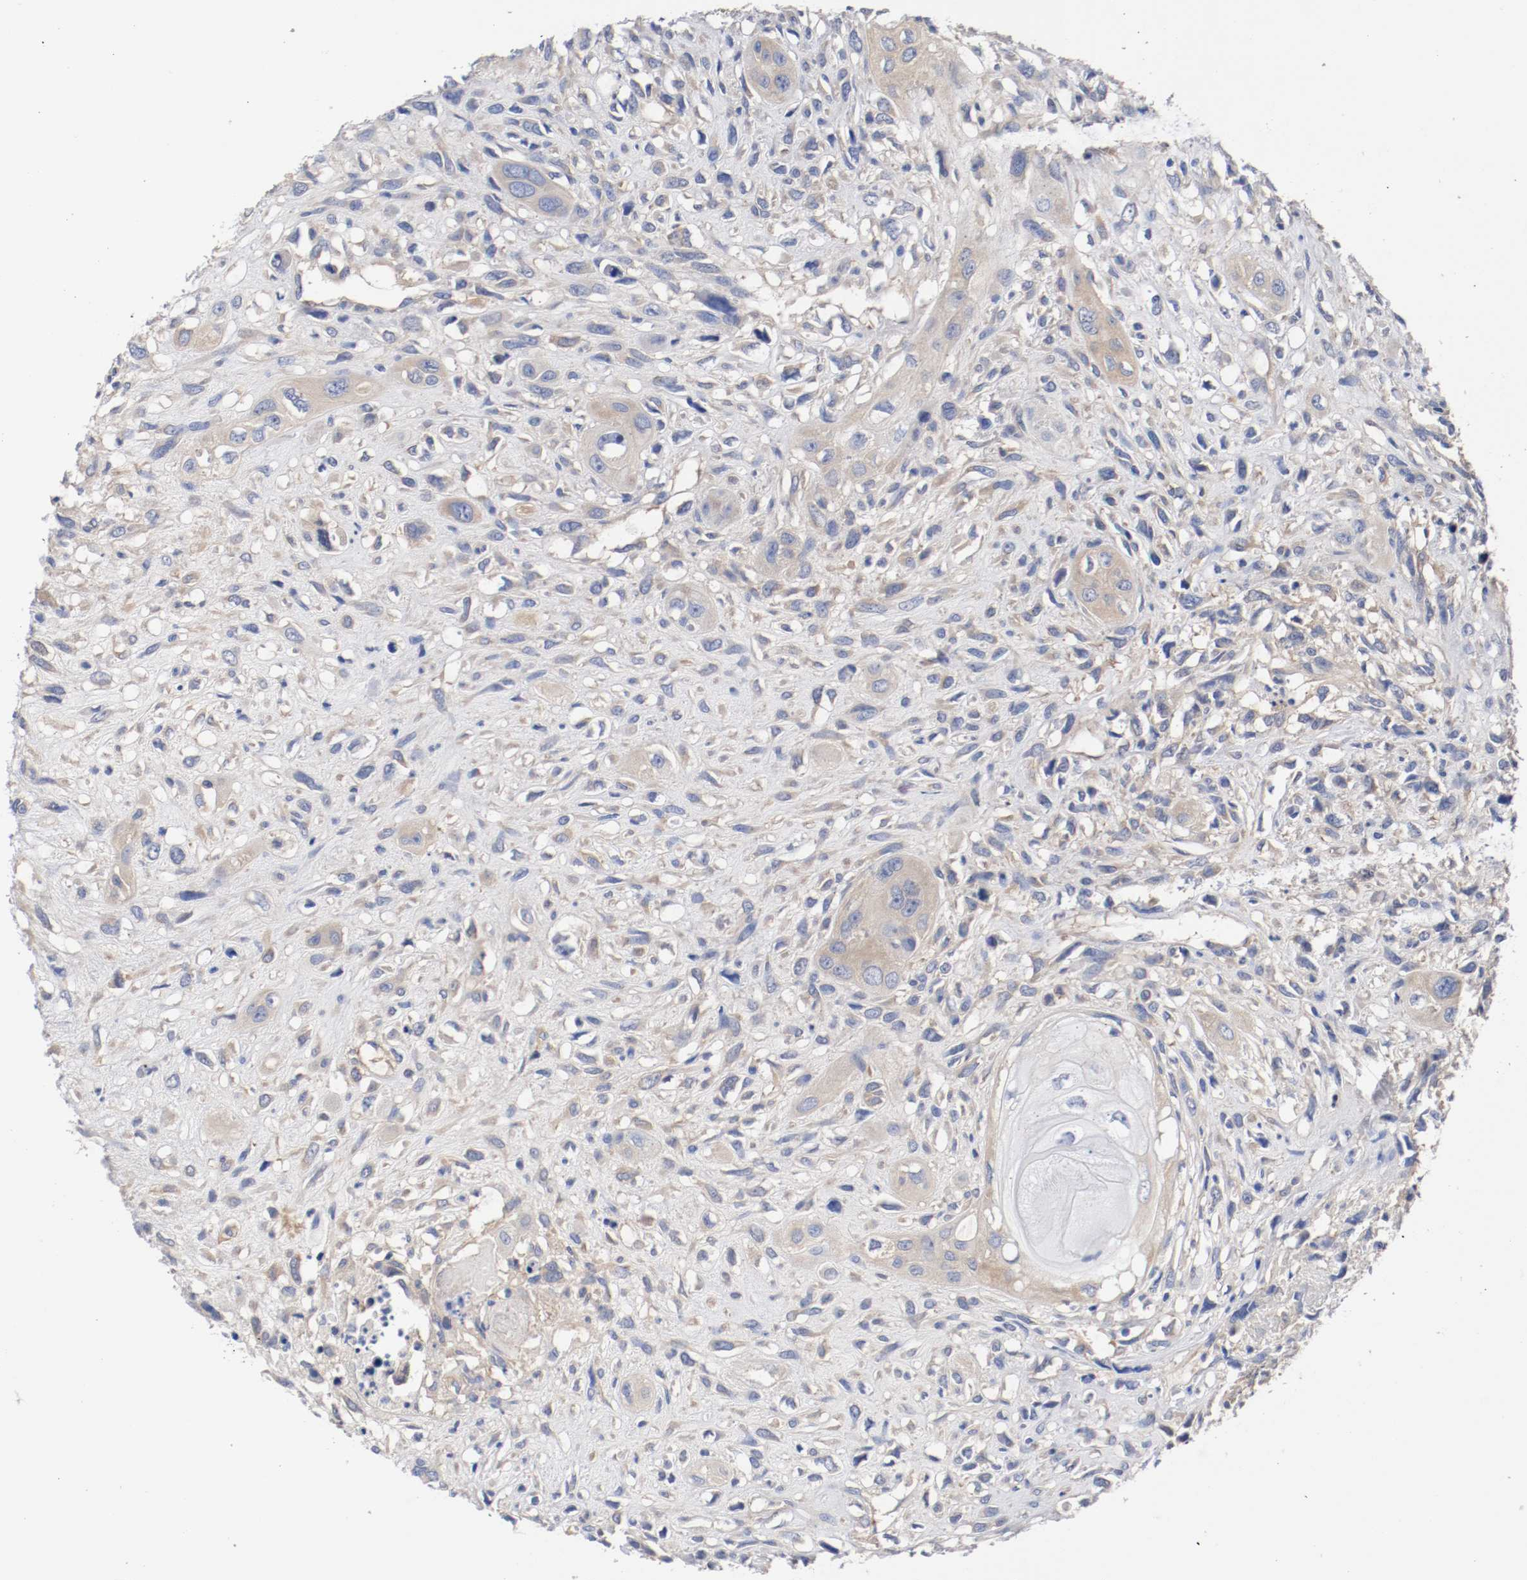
{"staining": {"intensity": "weak", "quantity": ">75%", "location": "cytoplasmic/membranous"}, "tissue": "head and neck cancer", "cell_type": "Tumor cells", "image_type": "cancer", "snomed": [{"axis": "morphology", "description": "Necrosis, NOS"}, {"axis": "morphology", "description": "Neoplasm, malignant, NOS"}, {"axis": "topography", "description": "Salivary gland"}, {"axis": "topography", "description": "Head-Neck"}], "caption": "High-power microscopy captured an immunohistochemistry micrograph of head and neck cancer (malignant neoplasm), revealing weak cytoplasmic/membranous positivity in approximately >75% of tumor cells.", "gene": "HGS", "patient": {"sex": "male", "age": 43}}